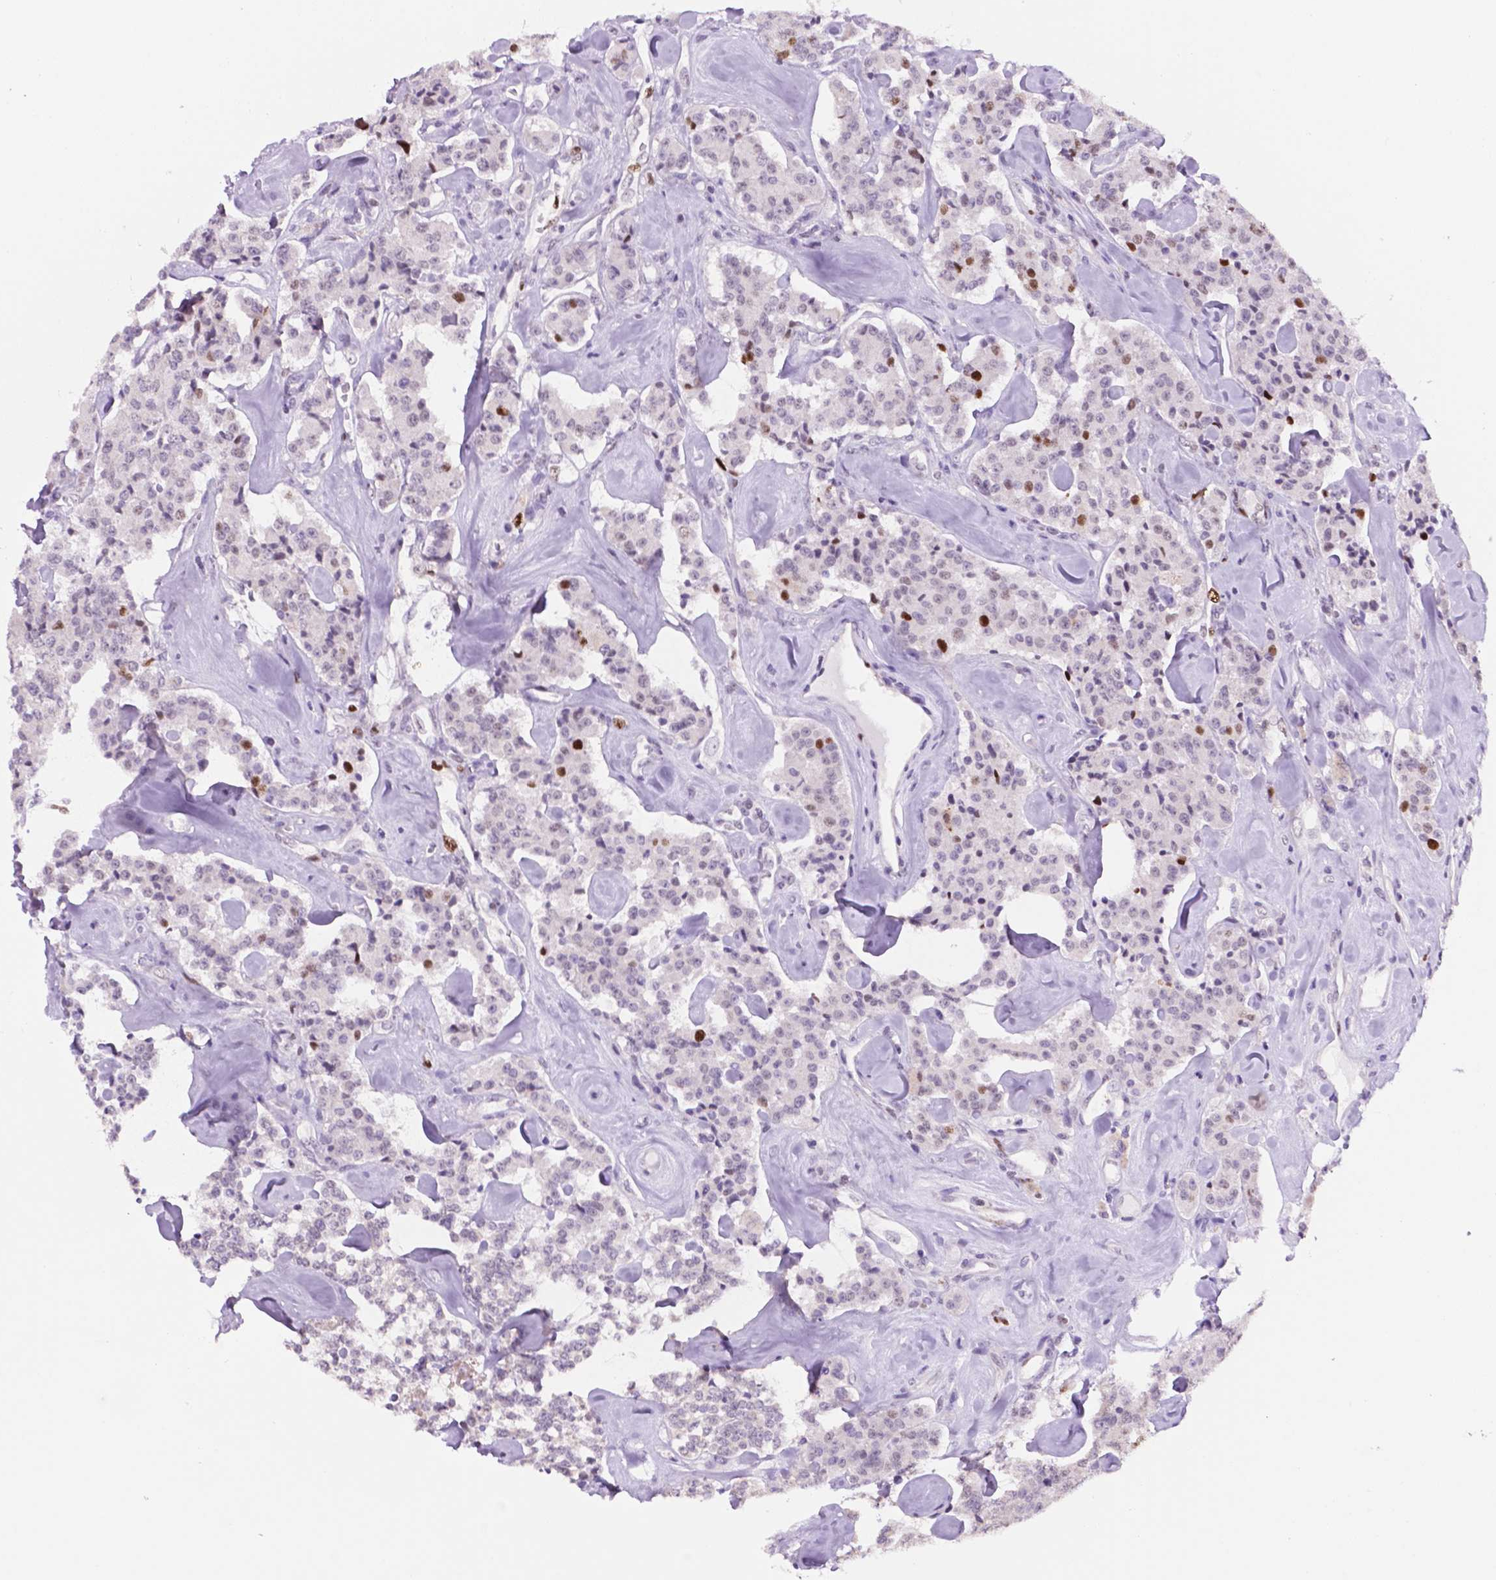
{"staining": {"intensity": "moderate", "quantity": "<25%", "location": "nuclear"}, "tissue": "carcinoid", "cell_type": "Tumor cells", "image_type": "cancer", "snomed": [{"axis": "morphology", "description": "Carcinoid, malignant, NOS"}, {"axis": "topography", "description": "Pancreas"}], "caption": "A photomicrograph showing moderate nuclear expression in about <25% of tumor cells in malignant carcinoid, as visualized by brown immunohistochemical staining.", "gene": "NCAPH2", "patient": {"sex": "male", "age": 41}}